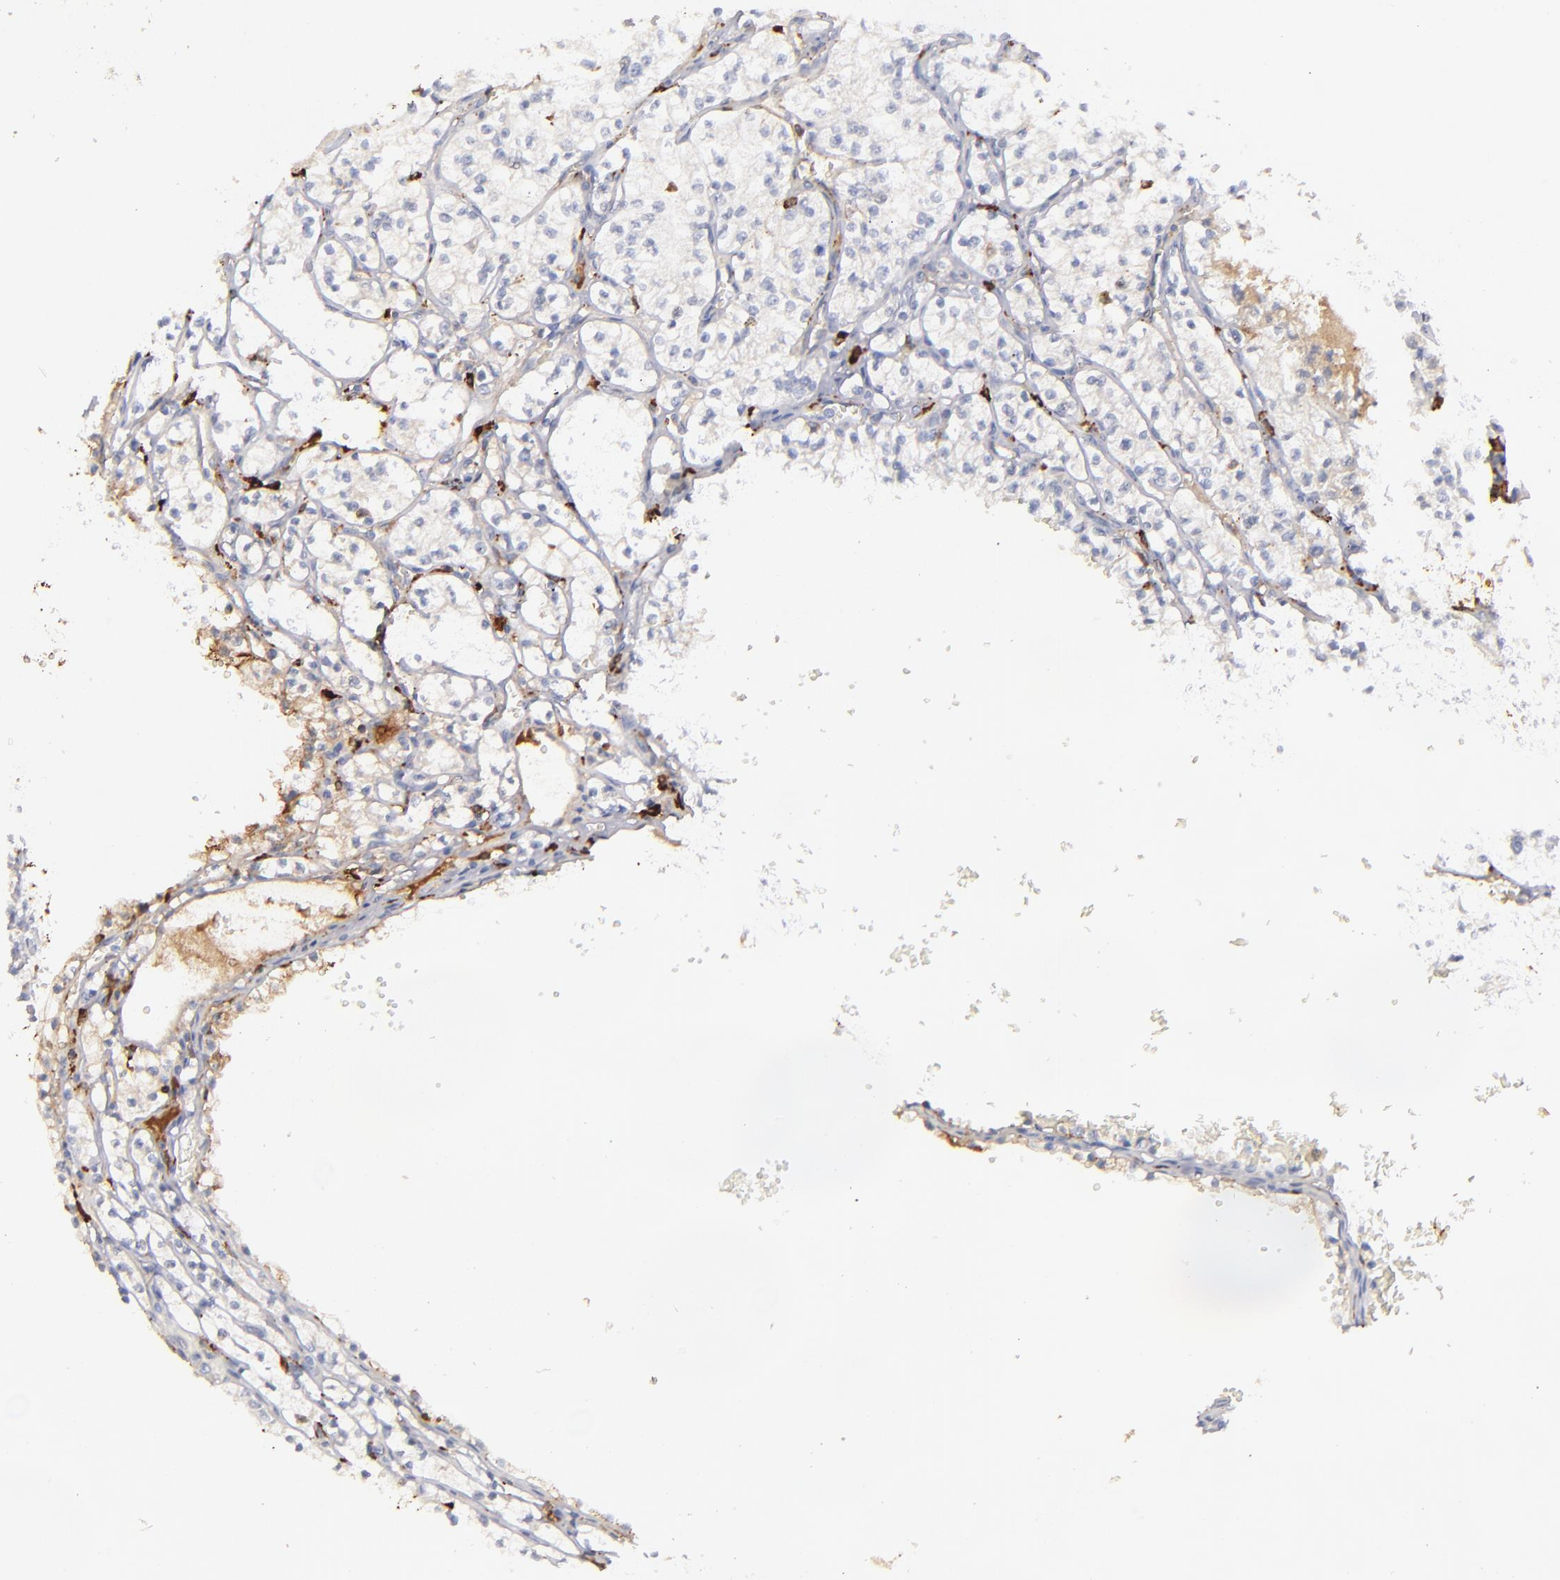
{"staining": {"intensity": "negative", "quantity": "none", "location": "none"}, "tissue": "renal cancer", "cell_type": "Tumor cells", "image_type": "cancer", "snomed": [{"axis": "morphology", "description": "Adenocarcinoma, NOS"}, {"axis": "topography", "description": "Kidney"}], "caption": "IHC histopathology image of human renal cancer stained for a protein (brown), which shows no expression in tumor cells.", "gene": "C1QA", "patient": {"sex": "male", "age": 61}}